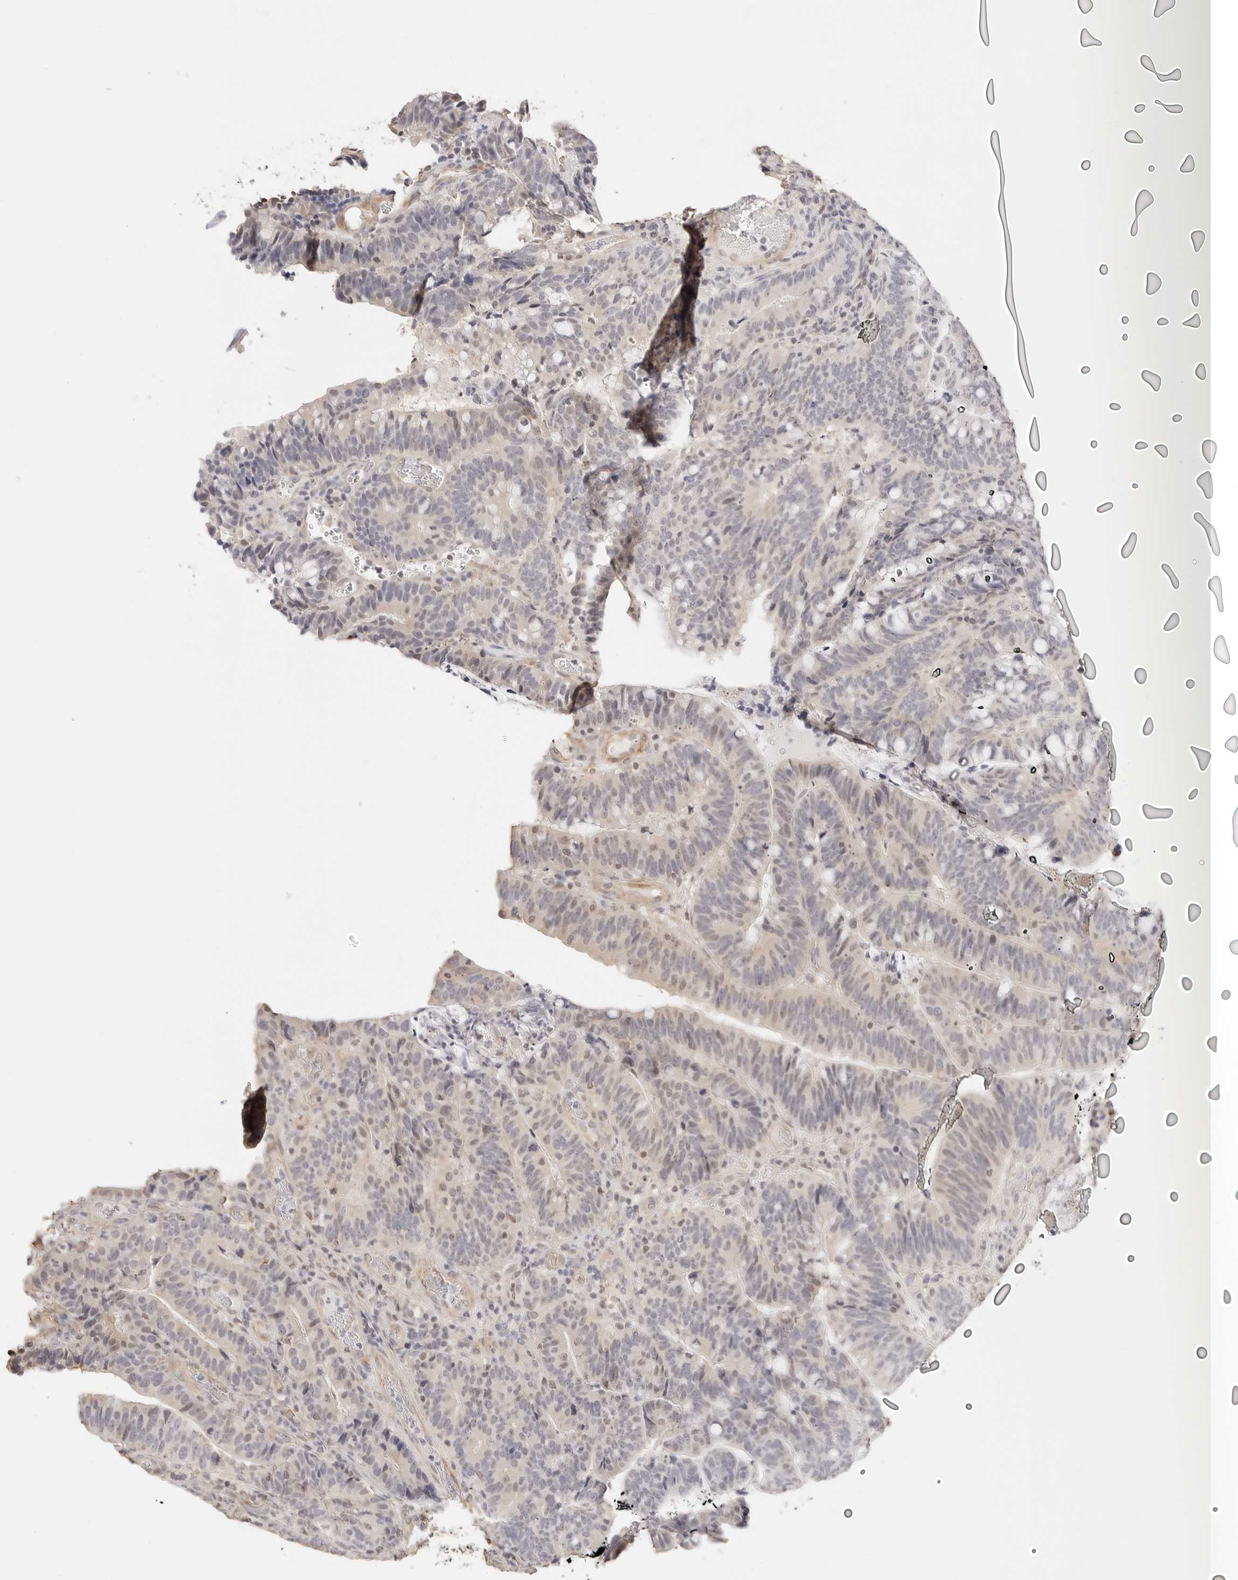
{"staining": {"intensity": "negative", "quantity": "none", "location": "none"}, "tissue": "colorectal cancer", "cell_type": "Tumor cells", "image_type": "cancer", "snomed": [{"axis": "morphology", "description": "Adenocarcinoma, NOS"}, {"axis": "topography", "description": "Colon"}], "caption": "IHC of human colorectal cancer (adenocarcinoma) displays no positivity in tumor cells.", "gene": "PCDH19", "patient": {"sex": "female", "age": 66}}